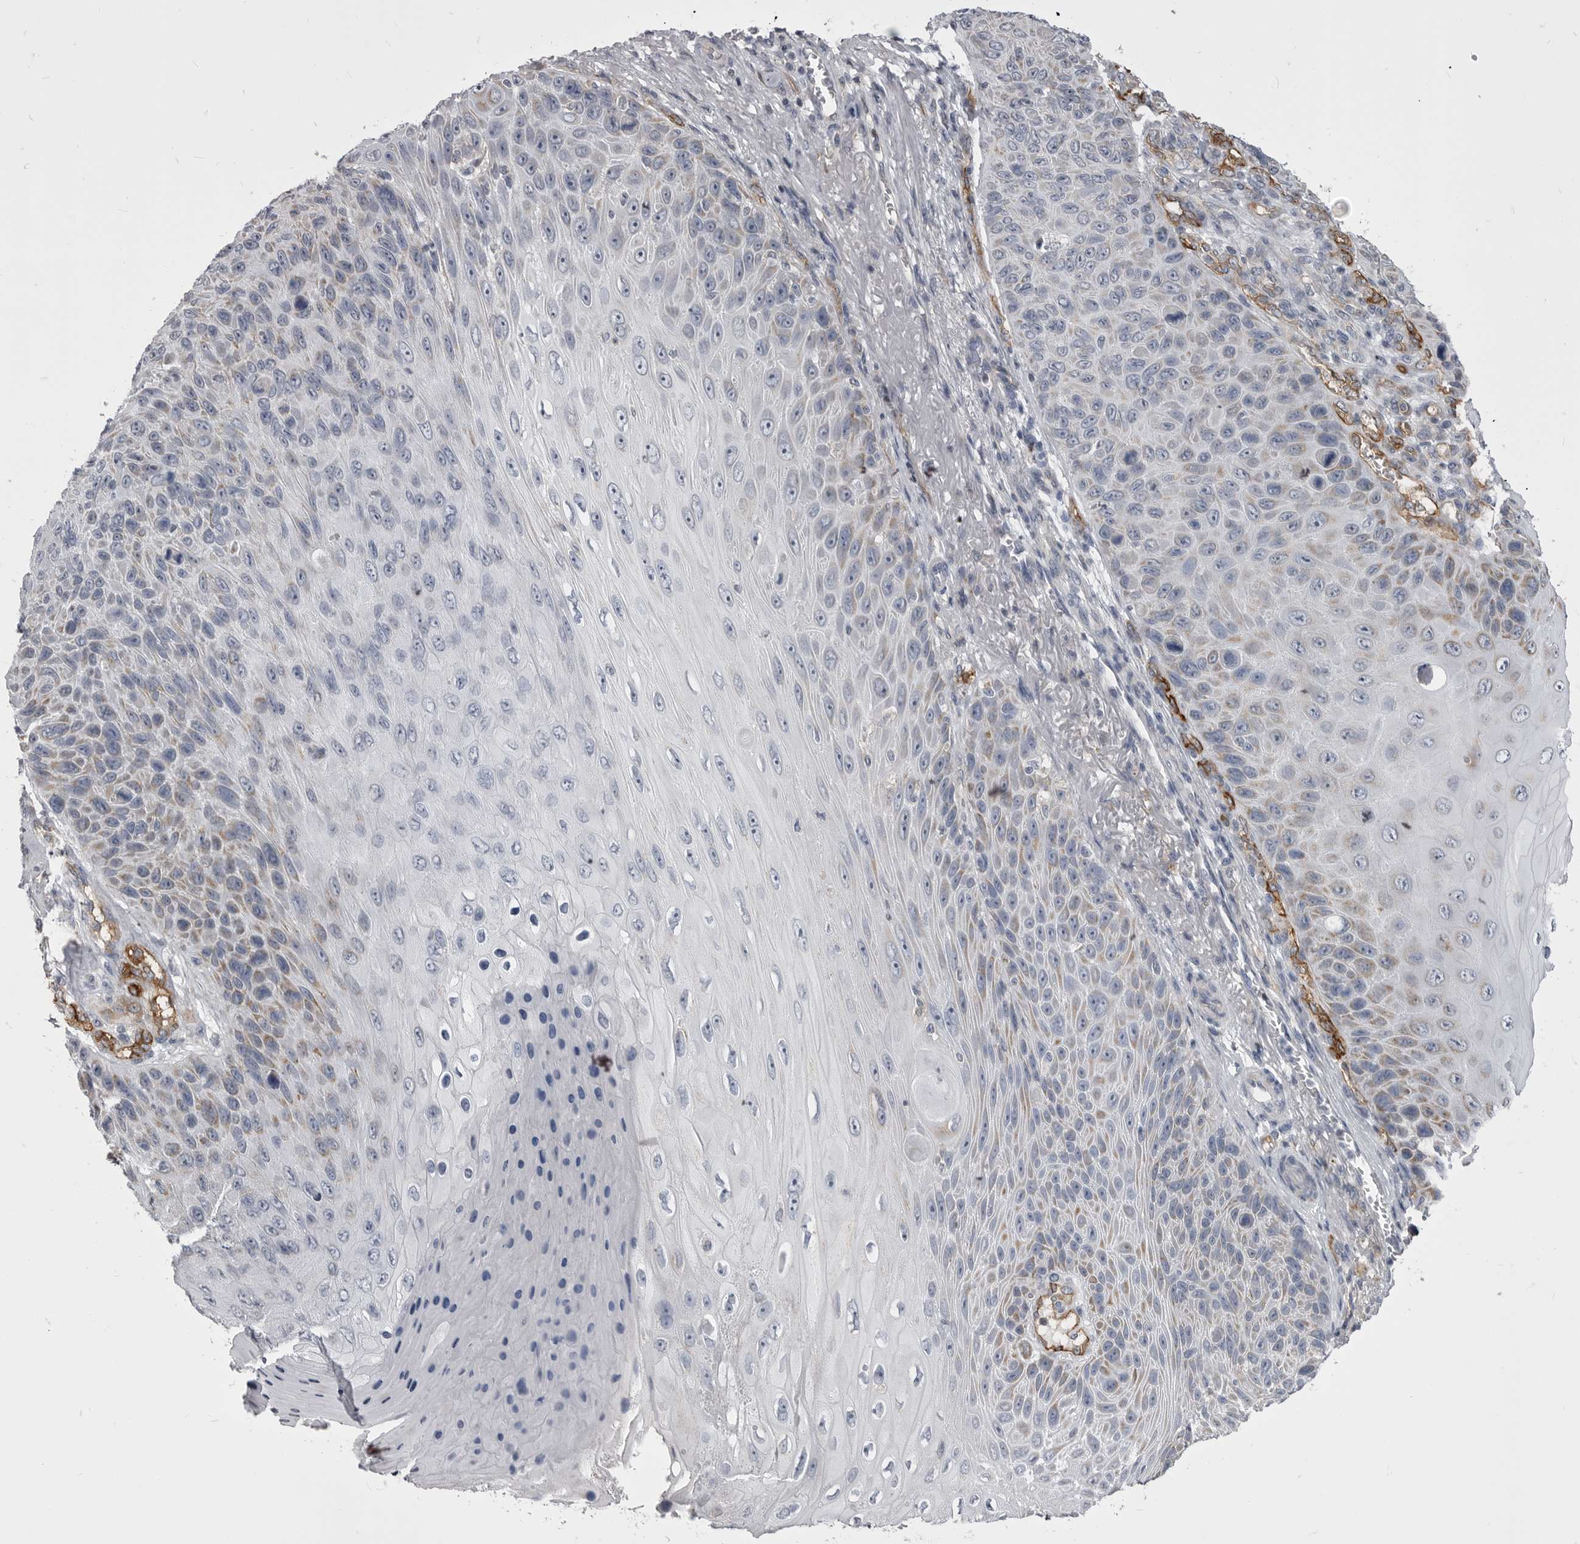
{"staining": {"intensity": "weak", "quantity": ">75%", "location": "cytoplasmic/membranous"}, "tissue": "skin cancer", "cell_type": "Tumor cells", "image_type": "cancer", "snomed": [{"axis": "morphology", "description": "Squamous cell carcinoma, NOS"}, {"axis": "topography", "description": "Skin"}], "caption": "High-power microscopy captured an IHC histopathology image of squamous cell carcinoma (skin), revealing weak cytoplasmic/membranous staining in about >75% of tumor cells. (brown staining indicates protein expression, while blue staining denotes nuclei).", "gene": "OPLAH", "patient": {"sex": "female", "age": 88}}